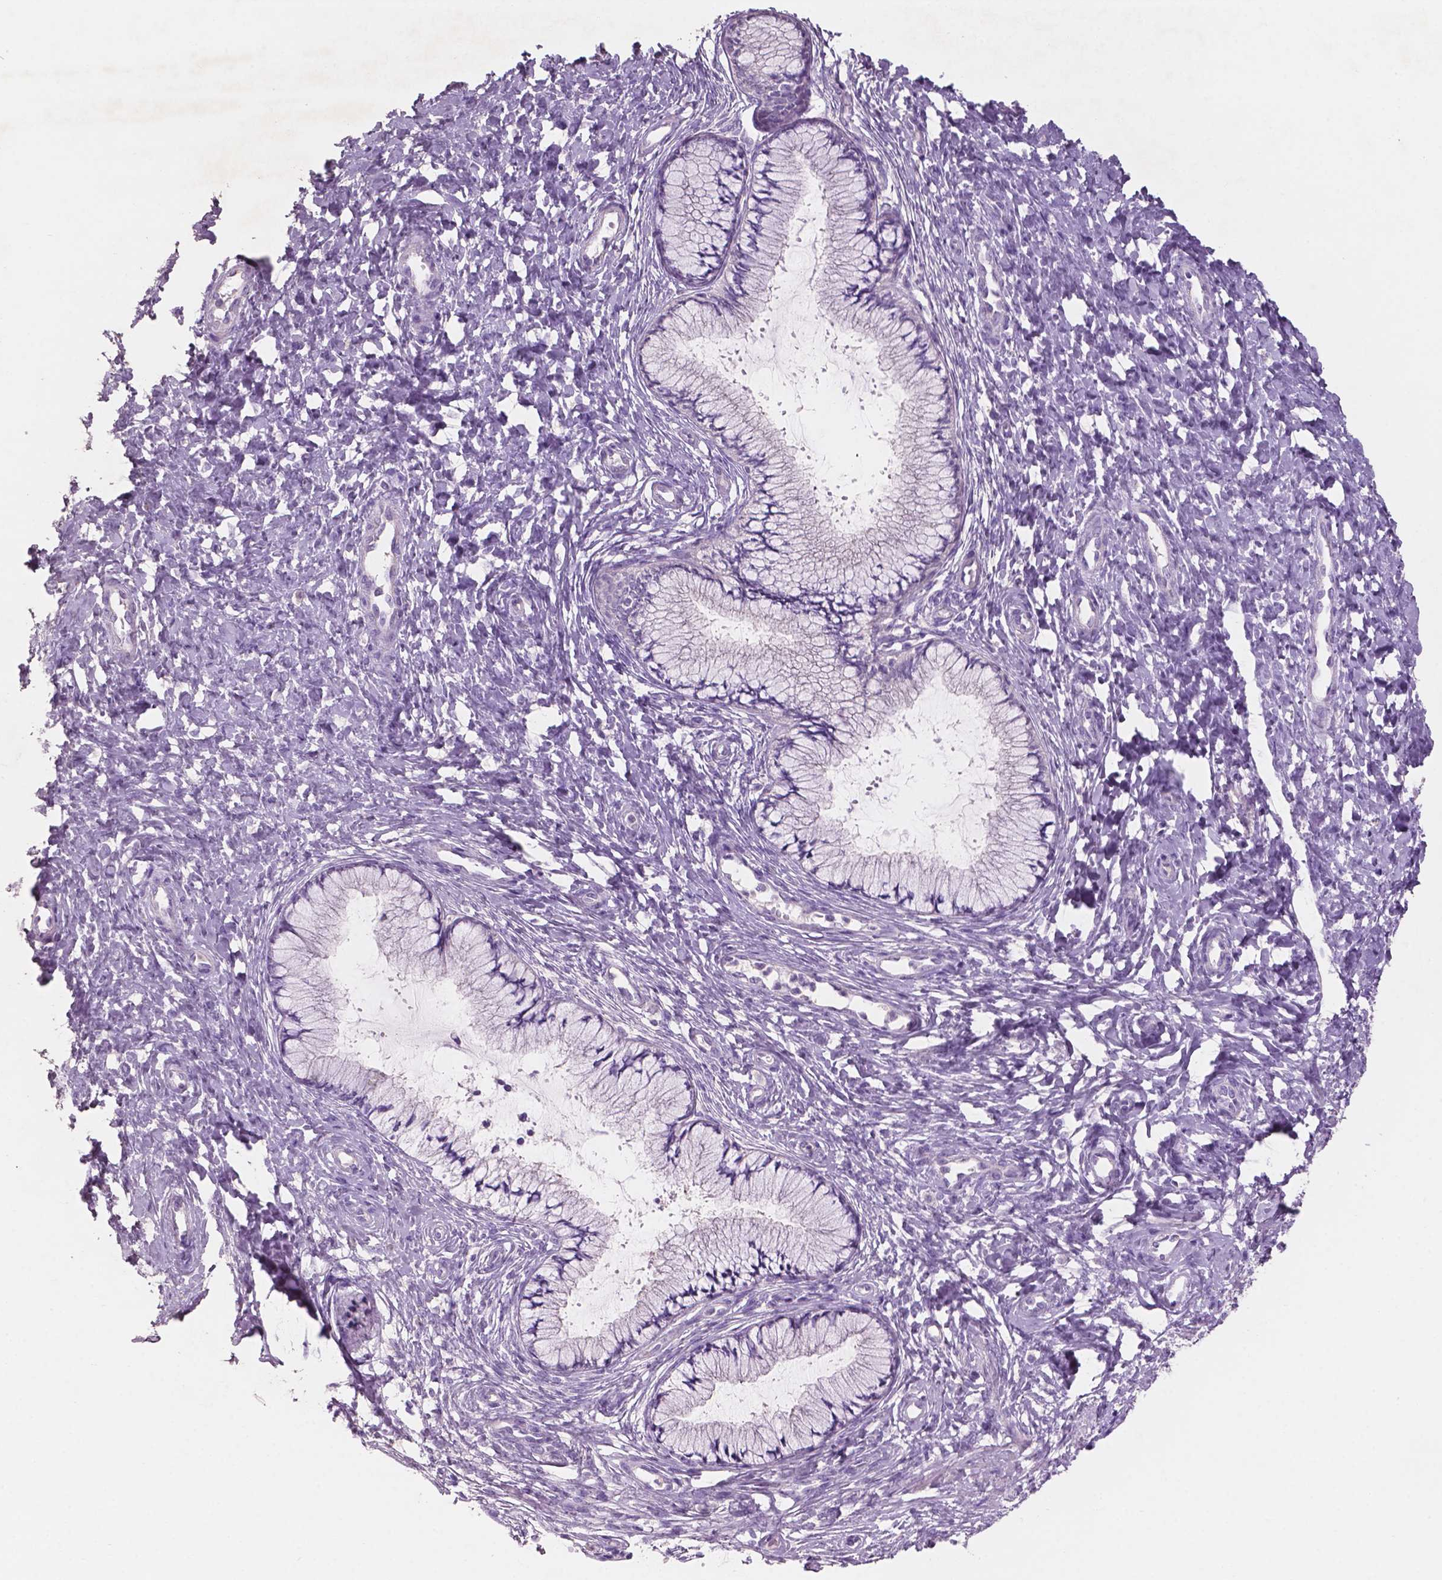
{"staining": {"intensity": "negative", "quantity": "none", "location": "none"}, "tissue": "cervix", "cell_type": "Glandular cells", "image_type": "normal", "snomed": [{"axis": "morphology", "description": "Normal tissue, NOS"}, {"axis": "topography", "description": "Cervix"}], "caption": "Photomicrograph shows no significant protein positivity in glandular cells of benign cervix. (DAB (3,3'-diaminobenzidine) immunohistochemistry (IHC) with hematoxylin counter stain).", "gene": "SBSN", "patient": {"sex": "female", "age": 37}}